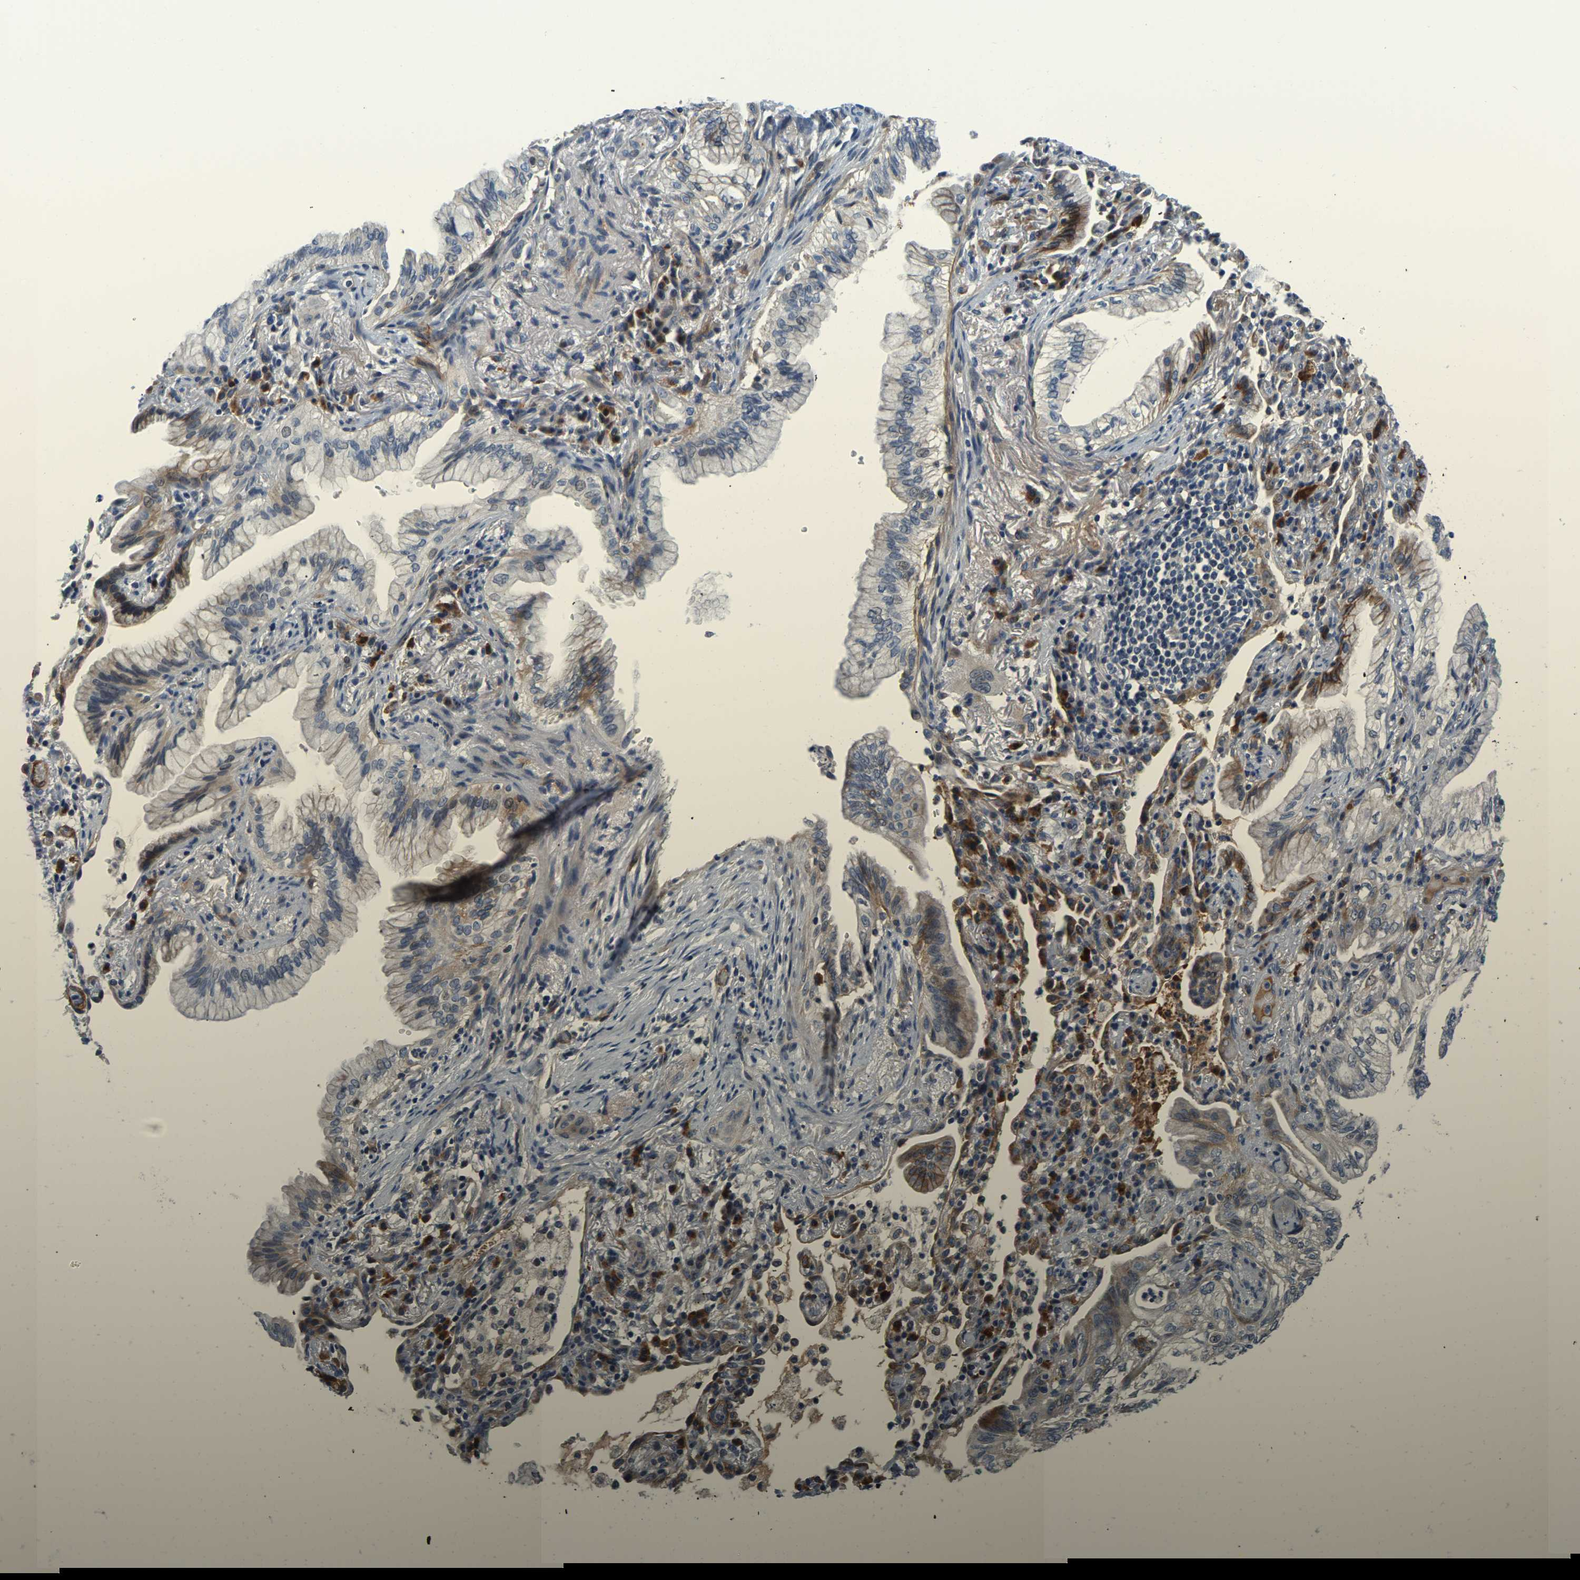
{"staining": {"intensity": "moderate", "quantity": "<25%", "location": "cytoplasmic/membranous"}, "tissue": "lung cancer", "cell_type": "Tumor cells", "image_type": "cancer", "snomed": [{"axis": "morphology", "description": "Adenocarcinoma, NOS"}, {"axis": "topography", "description": "Lung"}], "caption": "IHC photomicrograph of human lung adenocarcinoma stained for a protein (brown), which exhibits low levels of moderate cytoplasmic/membranous positivity in approximately <25% of tumor cells.", "gene": "LIAS", "patient": {"sex": "female", "age": 70}}